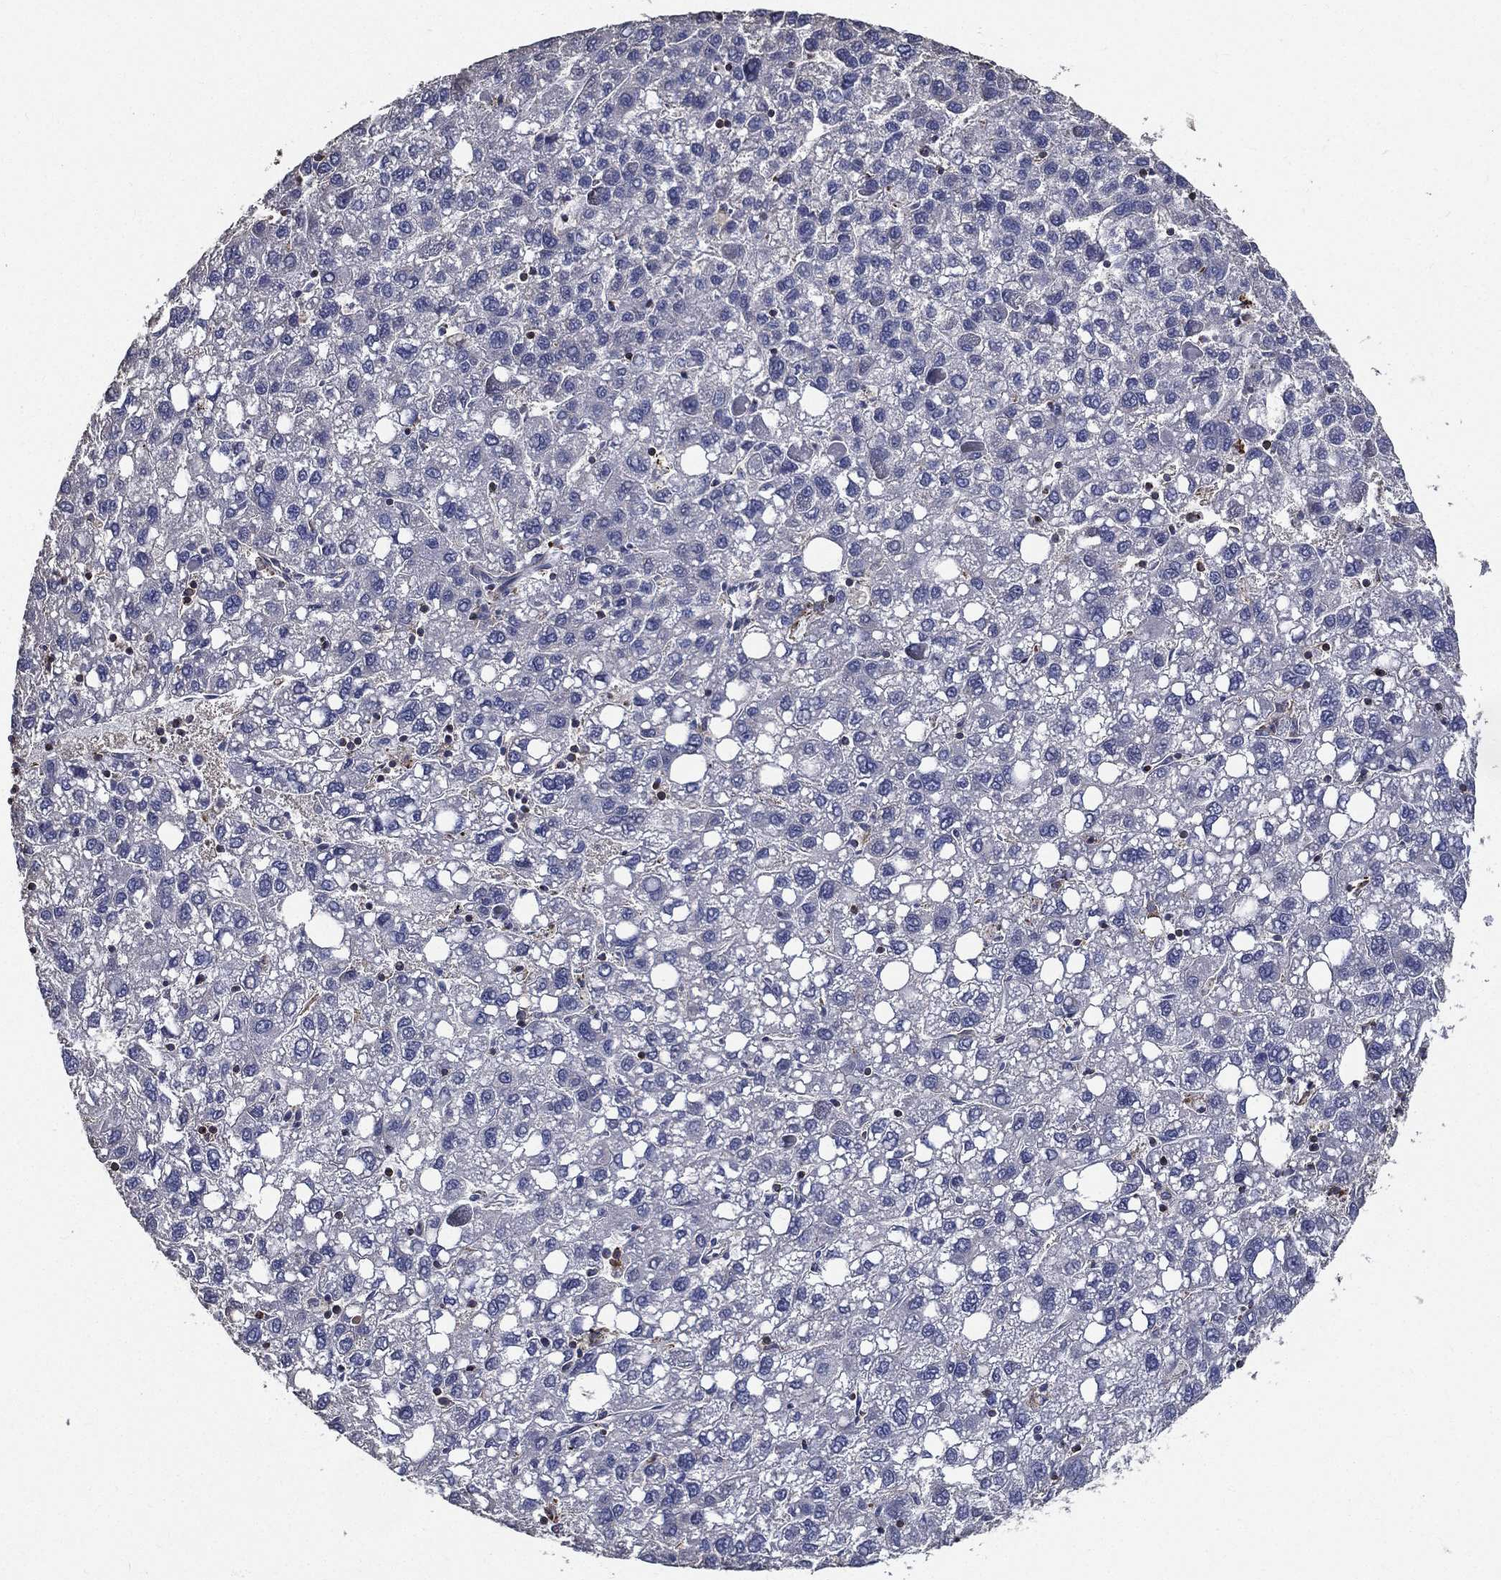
{"staining": {"intensity": "negative", "quantity": "none", "location": "none"}, "tissue": "liver cancer", "cell_type": "Tumor cells", "image_type": "cancer", "snomed": [{"axis": "morphology", "description": "Carcinoma, Hepatocellular, NOS"}, {"axis": "topography", "description": "Liver"}], "caption": "Immunohistochemistry micrograph of human liver hepatocellular carcinoma stained for a protein (brown), which exhibits no positivity in tumor cells. (Stains: DAB (3,3'-diaminobenzidine) IHC with hematoxylin counter stain, Microscopy: brightfield microscopy at high magnification).", "gene": "SERPINB2", "patient": {"sex": "female", "age": 82}}